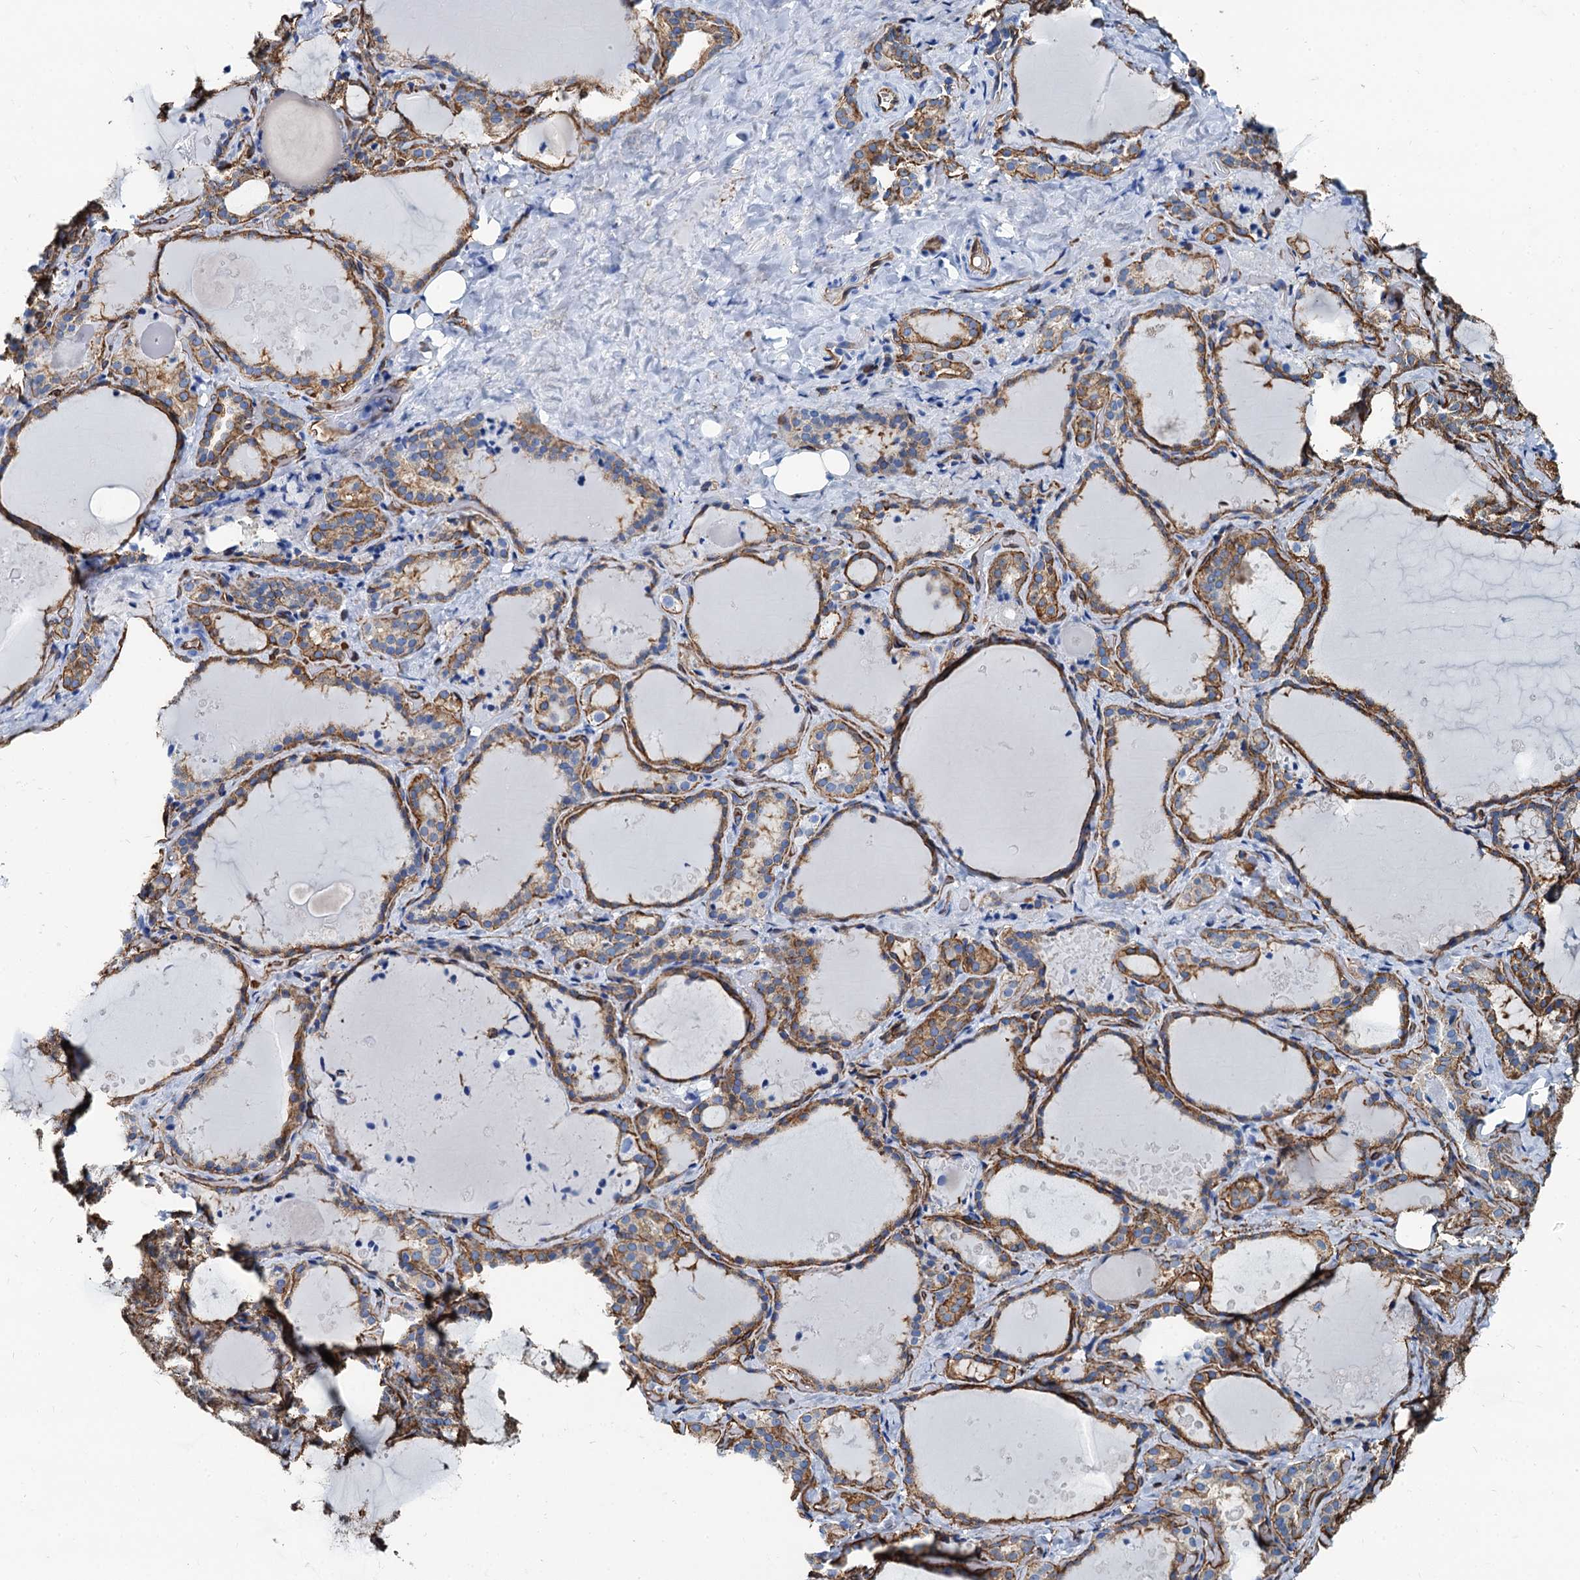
{"staining": {"intensity": "moderate", "quantity": ">75%", "location": "cytoplasmic/membranous"}, "tissue": "thyroid gland", "cell_type": "Glandular cells", "image_type": "normal", "snomed": [{"axis": "morphology", "description": "Normal tissue, NOS"}, {"axis": "topography", "description": "Thyroid gland"}], "caption": "About >75% of glandular cells in unremarkable human thyroid gland reveal moderate cytoplasmic/membranous protein positivity as visualized by brown immunohistochemical staining.", "gene": "CAVIN2", "patient": {"sex": "female", "age": 44}}